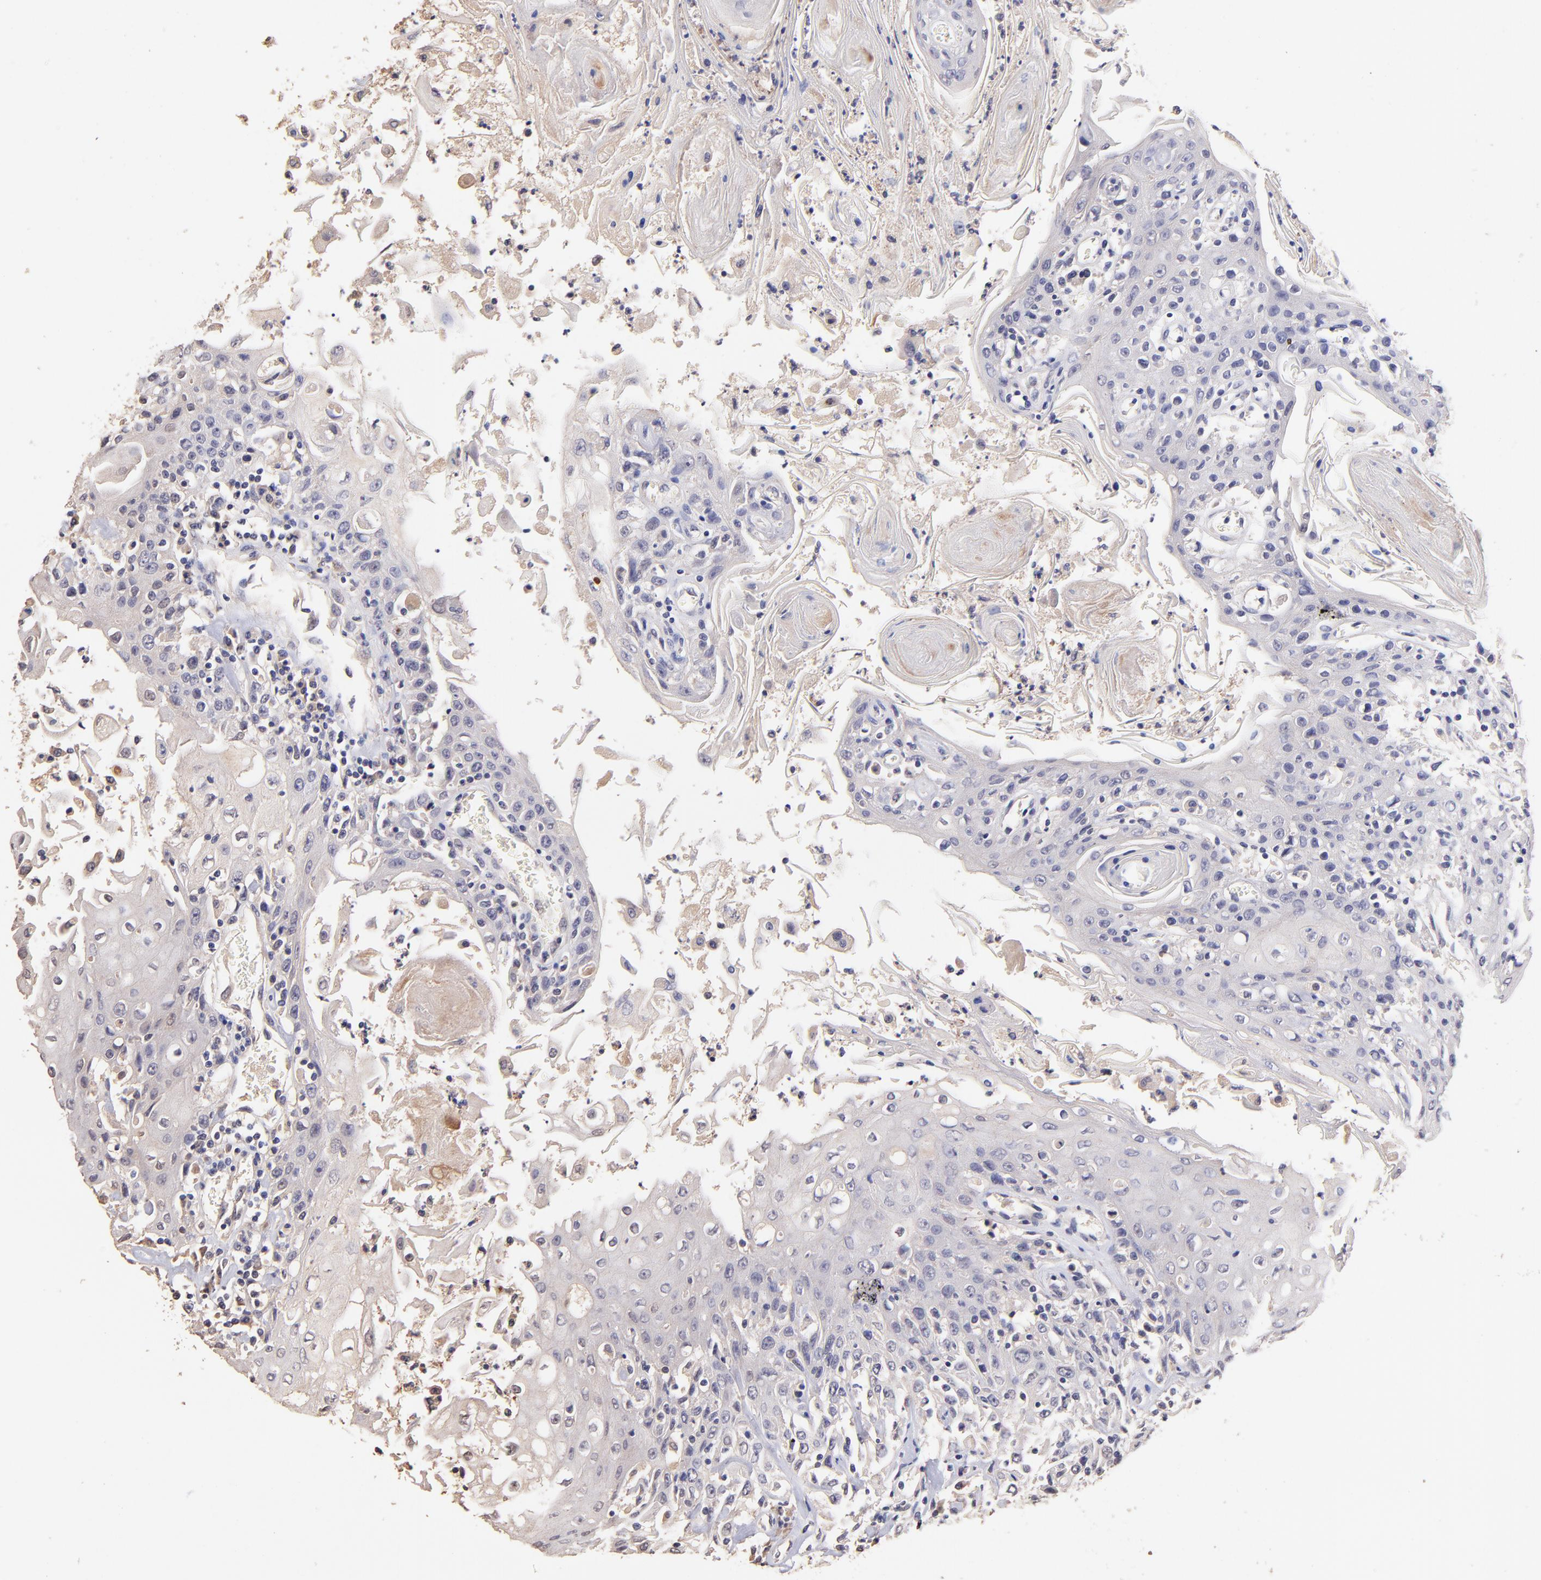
{"staining": {"intensity": "negative", "quantity": "none", "location": "none"}, "tissue": "head and neck cancer", "cell_type": "Tumor cells", "image_type": "cancer", "snomed": [{"axis": "morphology", "description": "Squamous cell carcinoma, NOS"}, {"axis": "topography", "description": "Oral tissue"}, {"axis": "topography", "description": "Head-Neck"}], "caption": "This is a image of IHC staining of head and neck cancer (squamous cell carcinoma), which shows no staining in tumor cells.", "gene": "RNASEL", "patient": {"sex": "female", "age": 76}}